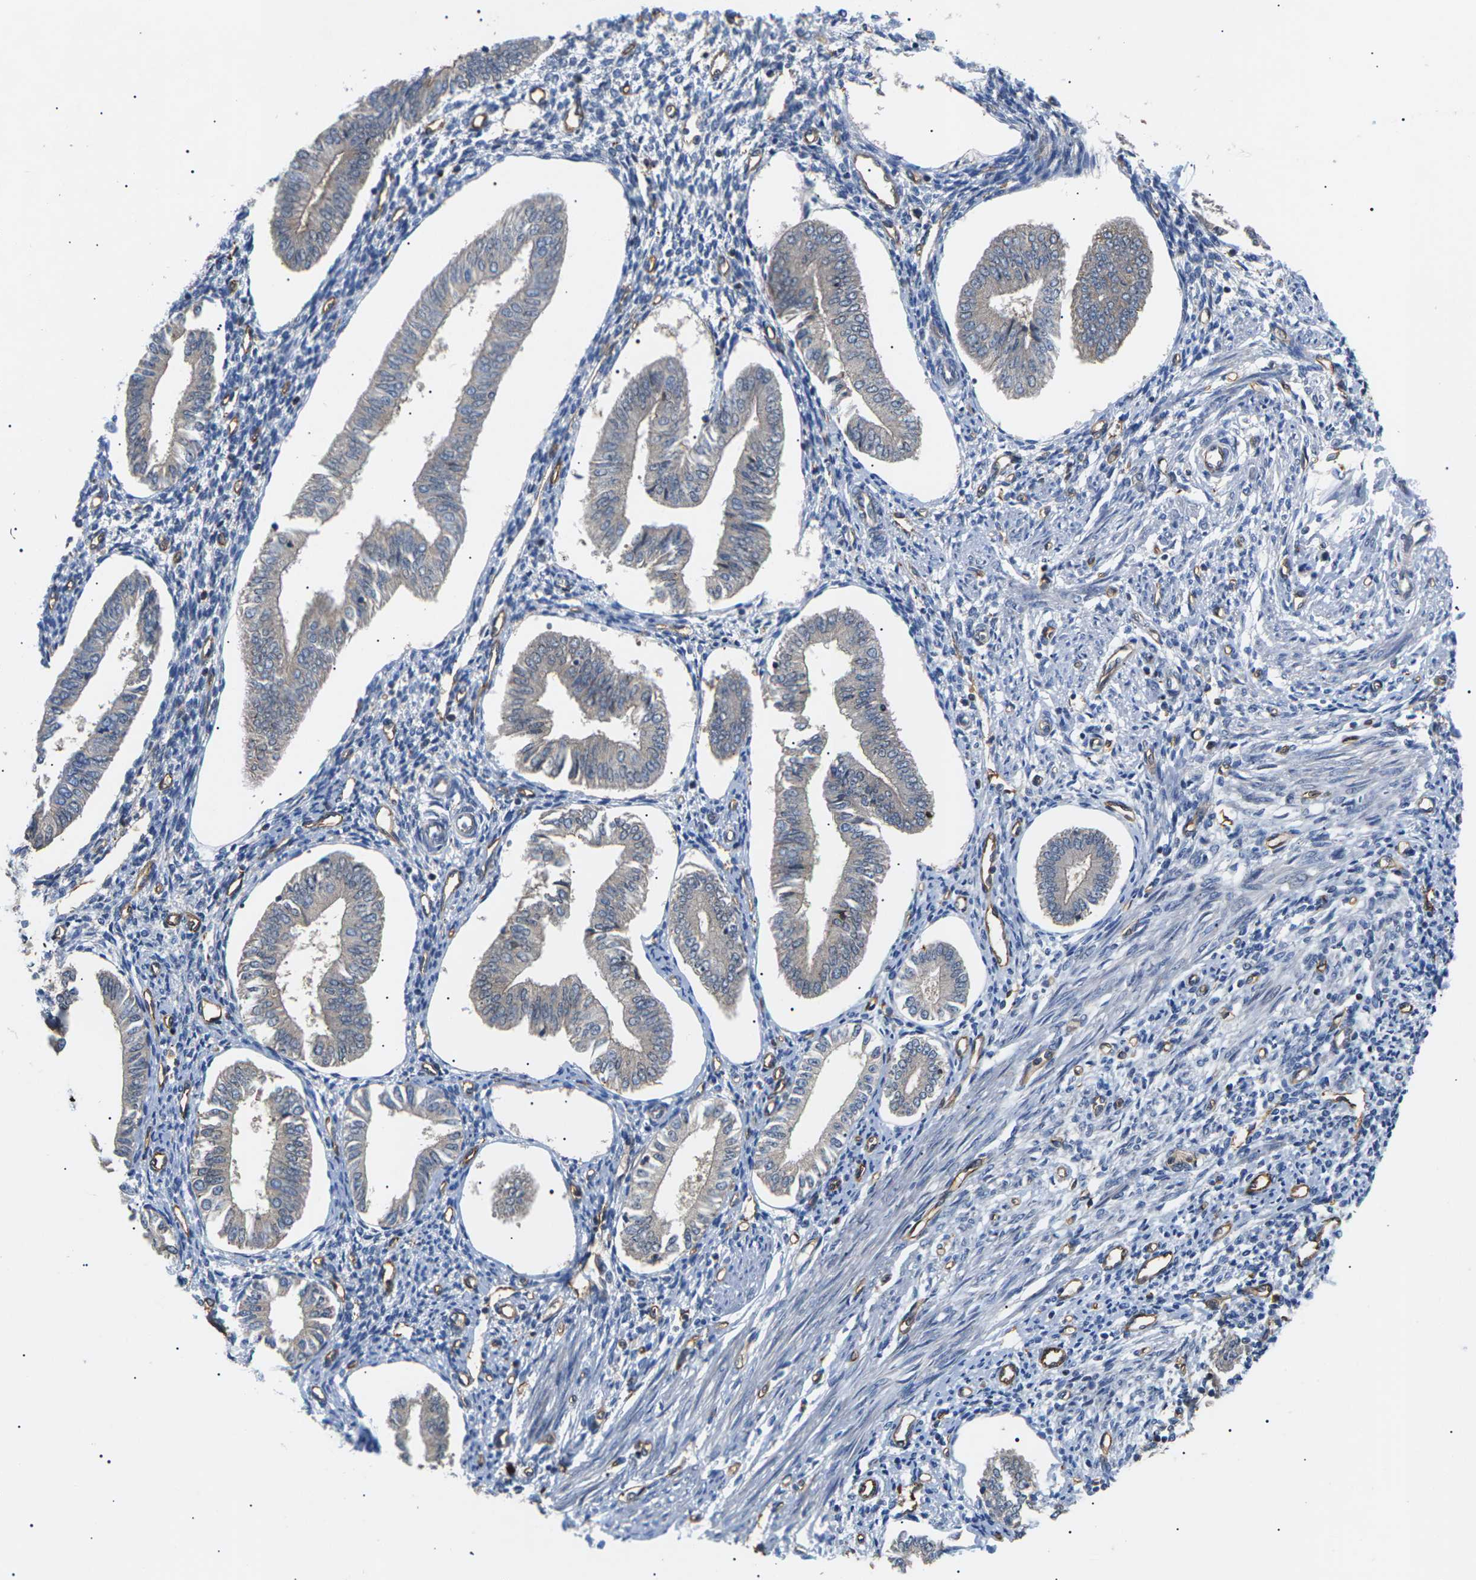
{"staining": {"intensity": "strong", "quantity": "<25%", "location": "cytoplasmic/membranous"}, "tissue": "endometrium", "cell_type": "Cells in endometrial stroma", "image_type": "normal", "snomed": [{"axis": "morphology", "description": "Normal tissue, NOS"}, {"axis": "topography", "description": "Endometrium"}], "caption": "Endometrium stained with DAB immunohistochemistry exhibits medium levels of strong cytoplasmic/membranous staining in about <25% of cells in endometrial stroma. (Stains: DAB in brown, nuclei in blue, Microscopy: brightfield microscopy at high magnification).", "gene": "TMTC4", "patient": {"sex": "female", "age": 50}}